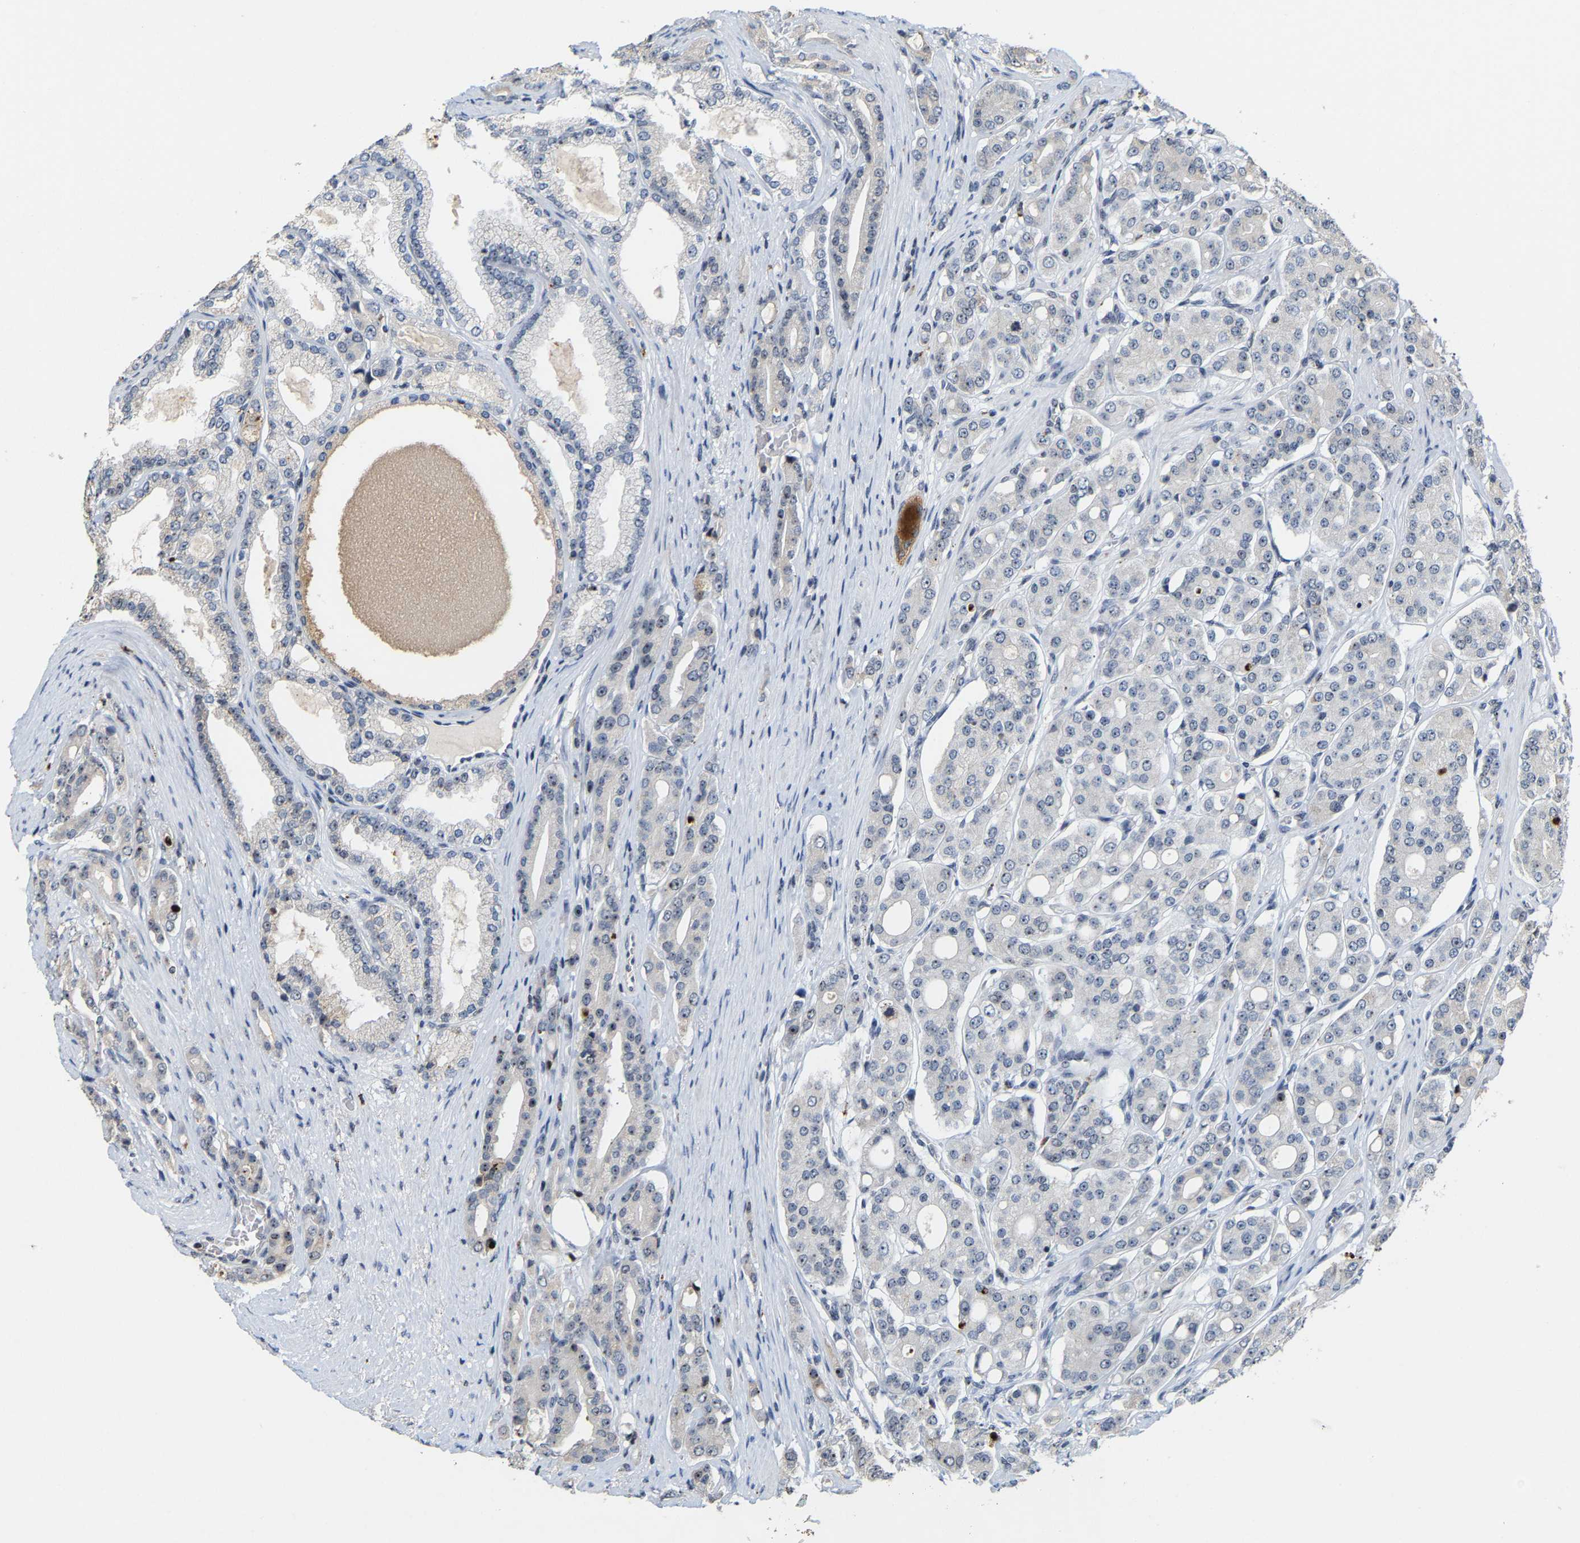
{"staining": {"intensity": "weak", "quantity": "<25%", "location": "nuclear"}, "tissue": "prostate cancer", "cell_type": "Tumor cells", "image_type": "cancer", "snomed": [{"axis": "morphology", "description": "Adenocarcinoma, High grade"}, {"axis": "topography", "description": "Prostate"}], "caption": "DAB immunohistochemical staining of high-grade adenocarcinoma (prostate) reveals no significant staining in tumor cells. (DAB IHC, high magnification).", "gene": "NOP58", "patient": {"sex": "male", "age": 71}}